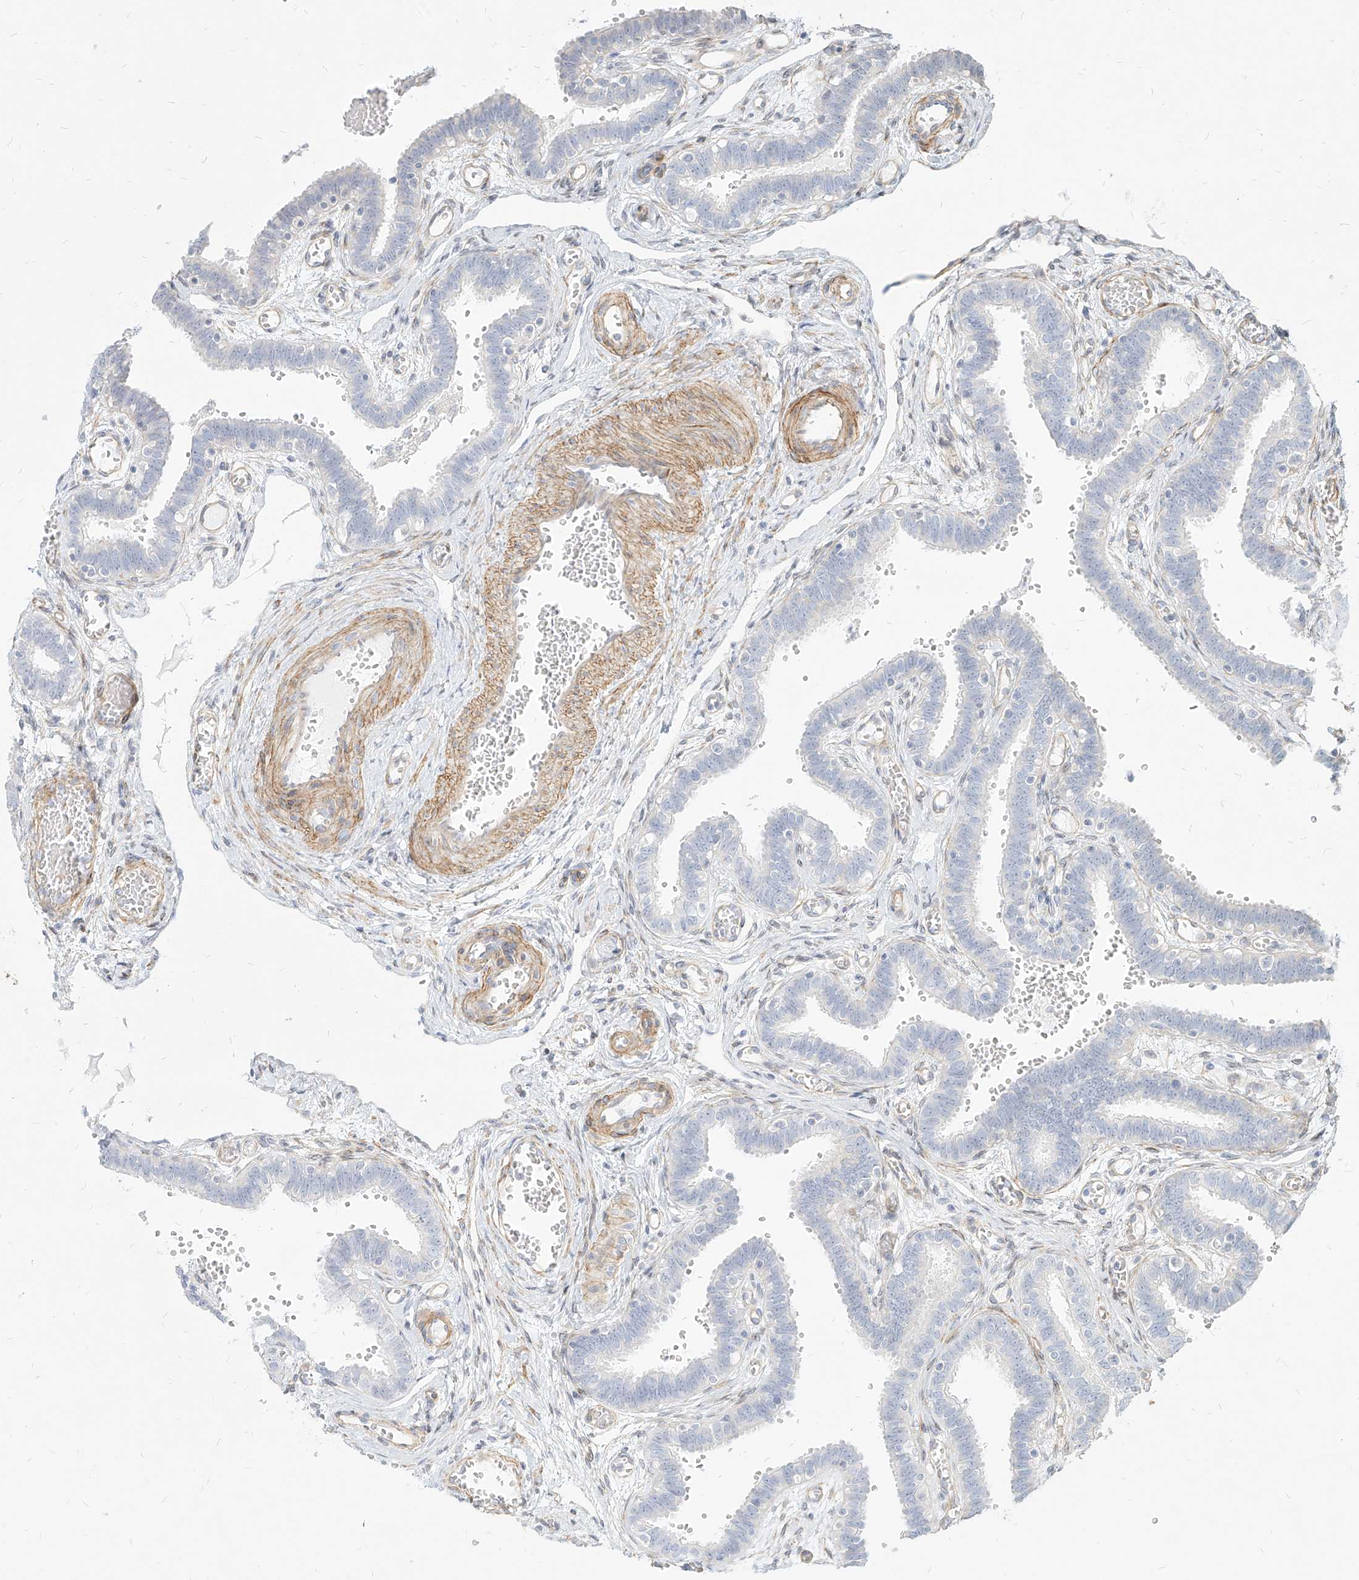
{"staining": {"intensity": "negative", "quantity": "none", "location": "none"}, "tissue": "fallopian tube", "cell_type": "Glandular cells", "image_type": "normal", "snomed": [{"axis": "morphology", "description": "Normal tissue, NOS"}, {"axis": "topography", "description": "Fallopian tube"}, {"axis": "topography", "description": "Placenta"}], "caption": "The image demonstrates no staining of glandular cells in normal fallopian tube. (DAB IHC visualized using brightfield microscopy, high magnification).", "gene": "ITPKB", "patient": {"sex": "female", "age": 32}}